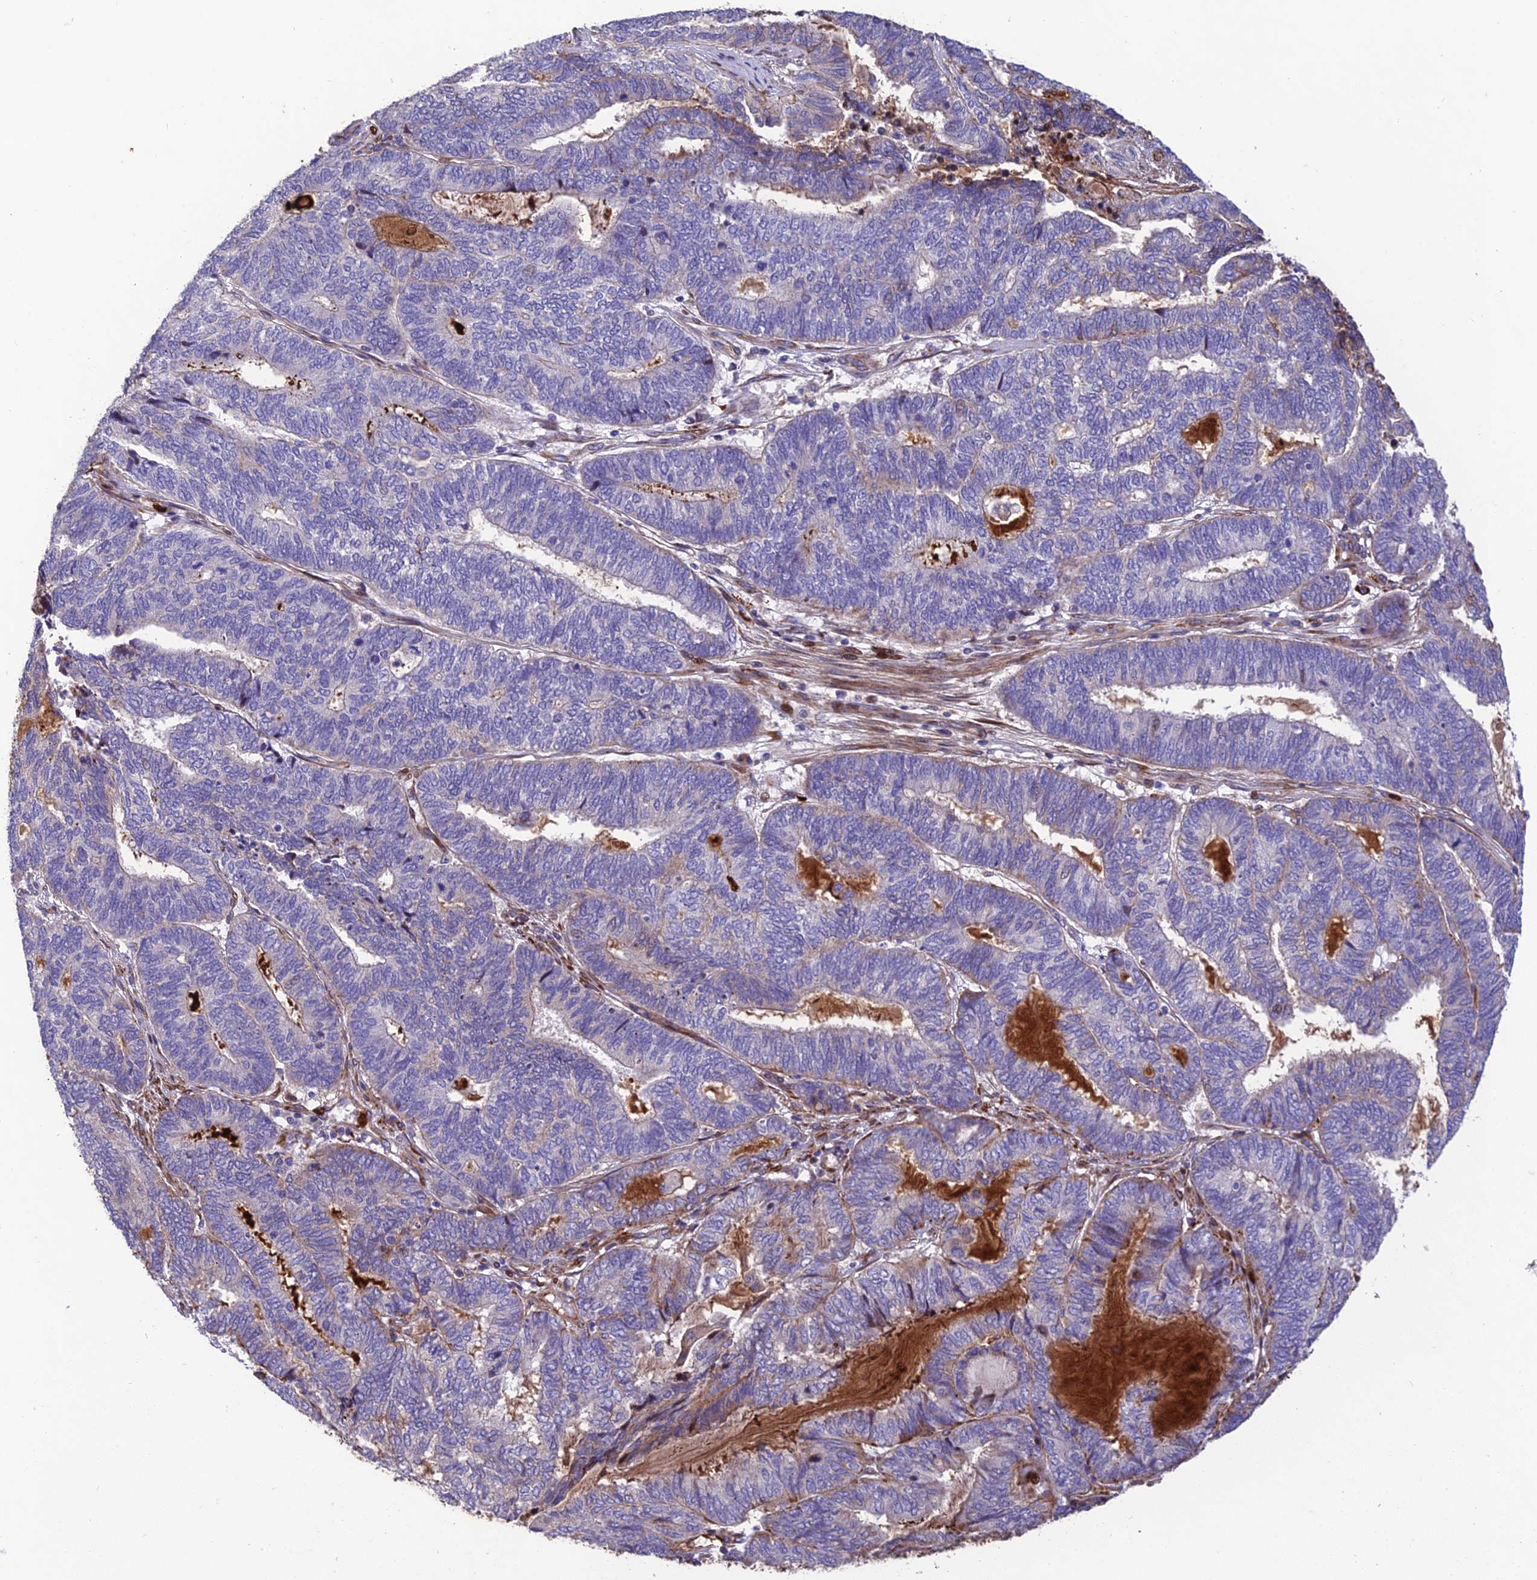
{"staining": {"intensity": "negative", "quantity": "none", "location": "none"}, "tissue": "endometrial cancer", "cell_type": "Tumor cells", "image_type": "cancer", "snomed": [{"axis": "morphology", "description": "Adenocarcinoma, NOS"}, {"axis": "topography", "description": "Uterus"}, {"axis": "topography", "description": "Endometrium"}], "caption": "Immunohistochemistry of adenocarcinoma (endometrial) demonstrates no positivity in tumor cells.", "gene": "CPSF4L", "patient": {"sex": "female", "age": 70}}